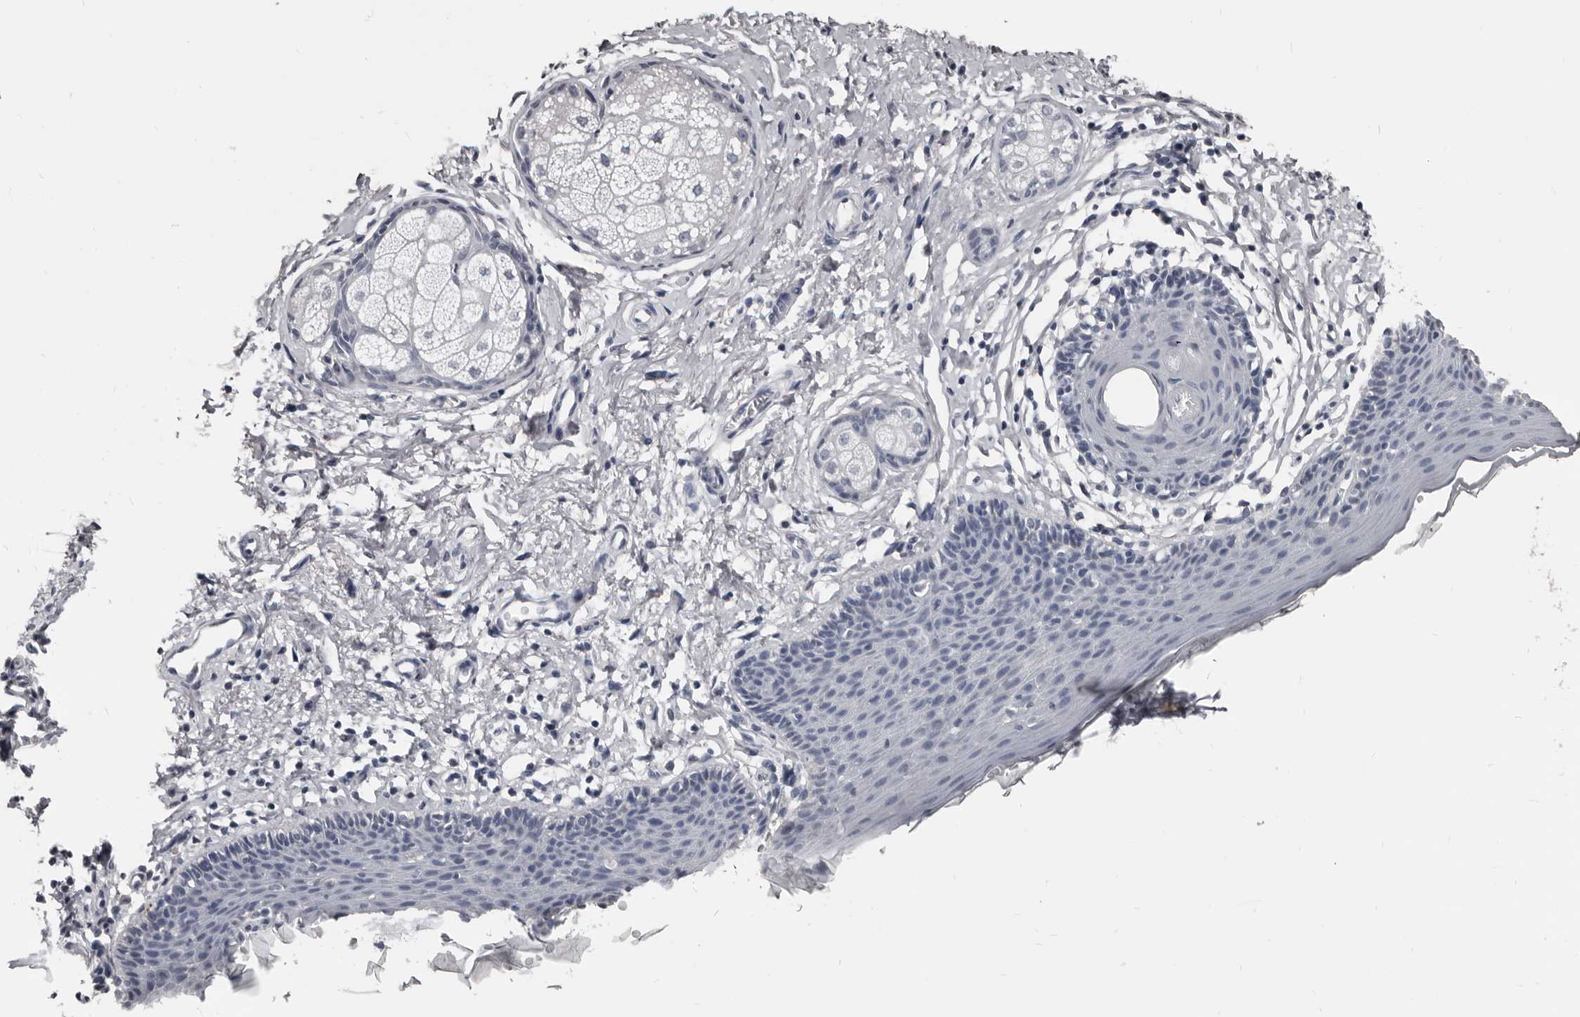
{"staining": {"intensity": "weak", "quantity": "<25%", "location": "cytoplasmic/membranous"}, "tissue": "skin", "cell_type": "Epidermal cells", "image_type": "normal", "snomed": [{"axis": "morphology", "description": "Normal tissue, NOS"}, {"axis": "topography", "description": "Vulva"}], "caption": "Micrograph shows no significant protein staining in epidermal cells of normal skin. (Immunohistochemistry (ihc), brightfield microscopy, high magnification).", "gene": "GREB1", "patient": {"sex": "female", "age": 66}}